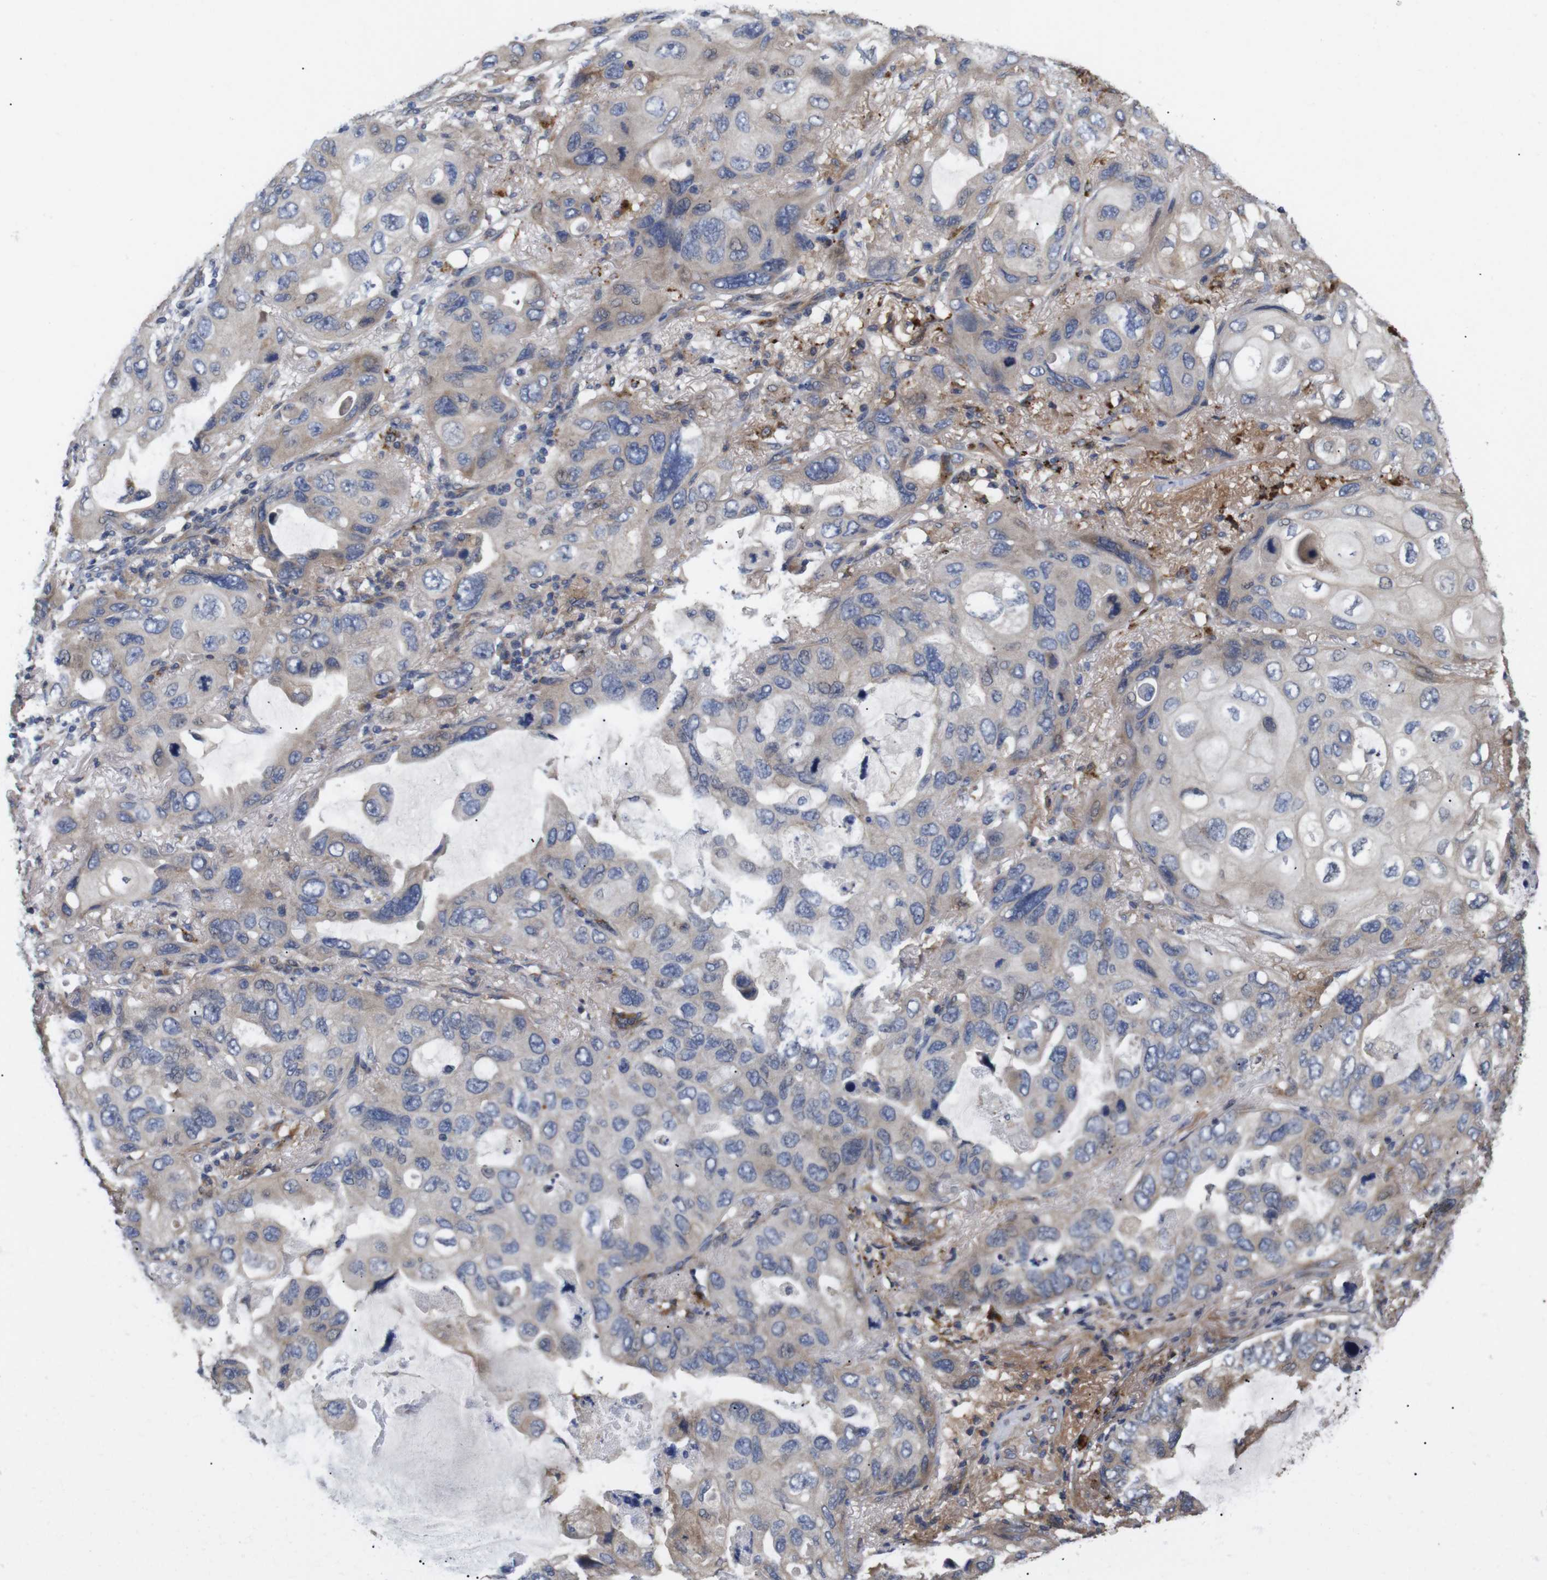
{"staining": {"intensity": "weak", "quantity": "<25%", "location": "cytoplasmic/membranous"}, "tissue": "lung cancer", "cell_type": "Tumor cells", "image_type": "cancer", "snomed": [{"axis": "morphology", "description": "Squamous cell carcinoma, NOS"}, {"axis": "topography", "description": "Lung"}], "caption": "There is no significant positivity in tumor cells of squamous cell carcinoma (lung). (IHC, brightfield microscopy, high magnification).", "gene": "SPRY3", "patient": {"sex": "female", "age": 73}}